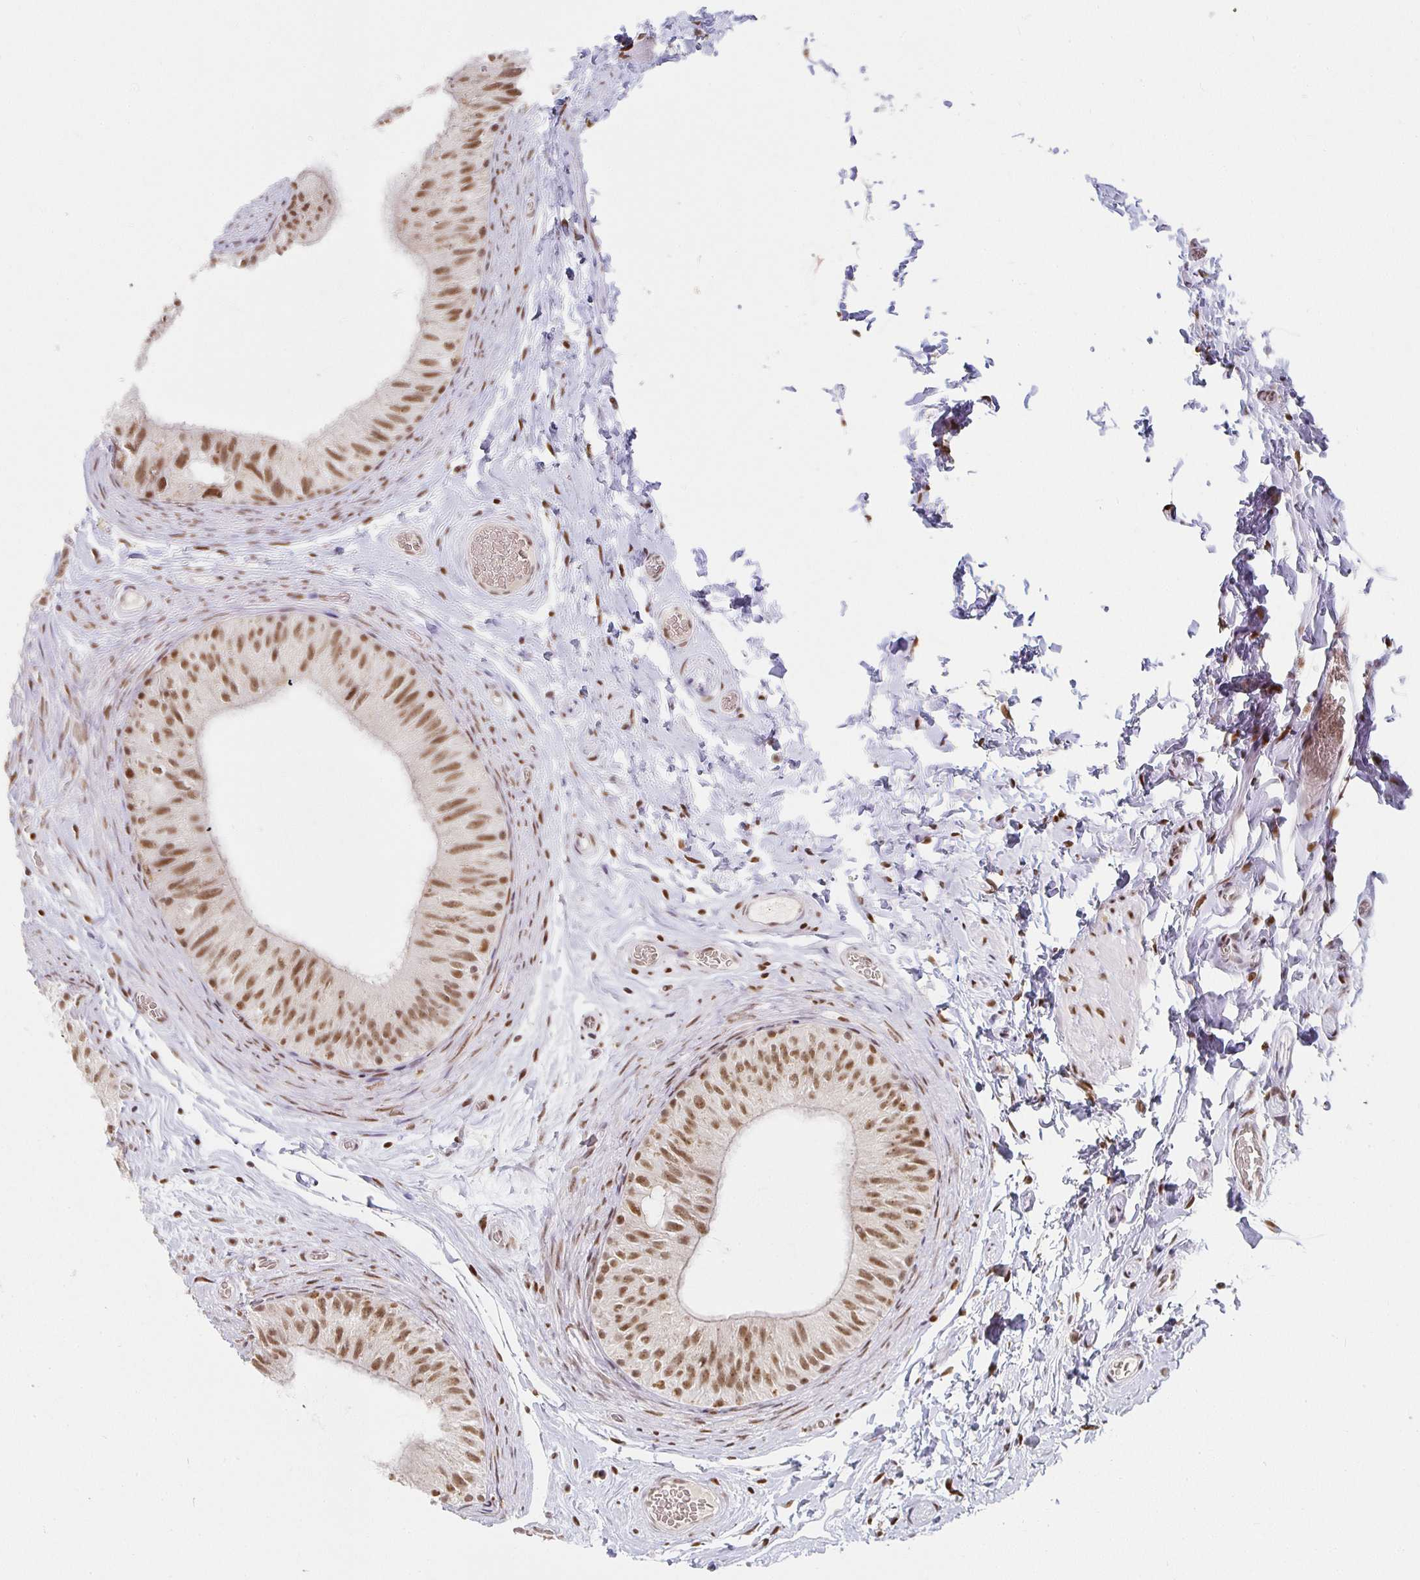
{"staining": {"intensity": "moderate", "quantity": ">75%", "location": "nuclear"}, "tissue": "epididymis", "cell_type": "Glandular cells", "image_type": "normal", "snomed": [{"axis": "morphology", "description": "Normal tissue, NOS"}, {"axis": "topography", "description": "Epididymis, spermatic cord, NOS"}, {"axis": "topography", "description": "Epididymis"}], "caption": "Immunohistochemical staining of unremarkable human epididymis shows medium levels of moderate nuclear positivity in about >75% of glandular cells. The staining was performed using DAB, with brown indicating positive protein expression. Nuclei are stained blue with hematoxylin.", "gene": "SMARCA2", "patient": {"sex": "male", "age": 31}}